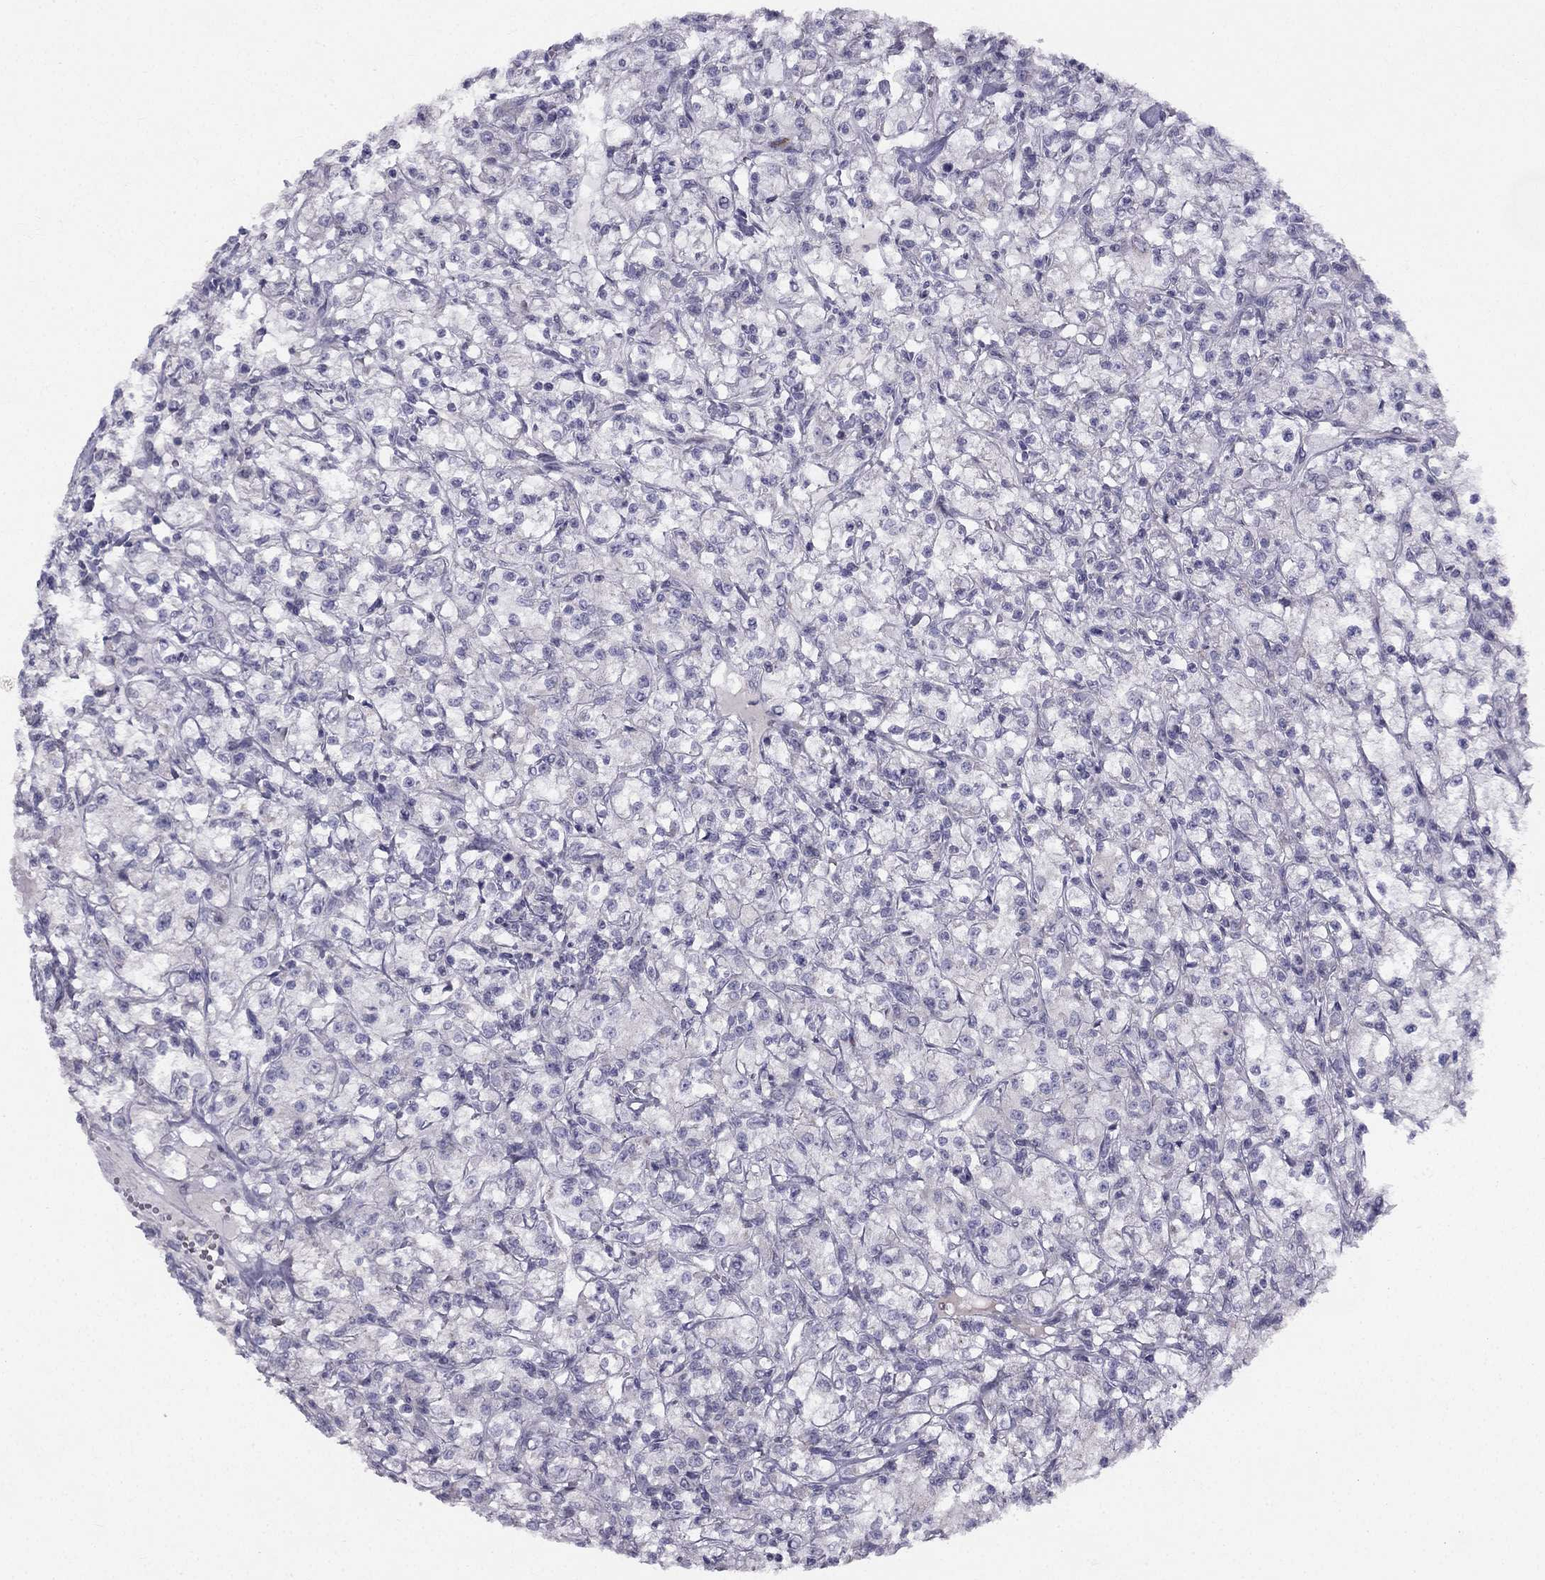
{"staining": {"intensity": "negative", "quantity": "none", "location": "none"}, "tissue": "renal cancer", "cell_type": "Tumor cells", "image_type": "cancer", "snomed": [{"axis": "morphology", "description": "Adenocarcinoma, NOS"}, {"axis": "topography", "description": "Kidney"}], "caption": "Adenocarcinoma (renal) was stained to show a protein in brown. There is no significant staining in tumor cells.", "gene": "TRPS1", "patient": {"sex": "female", "age": 59}}